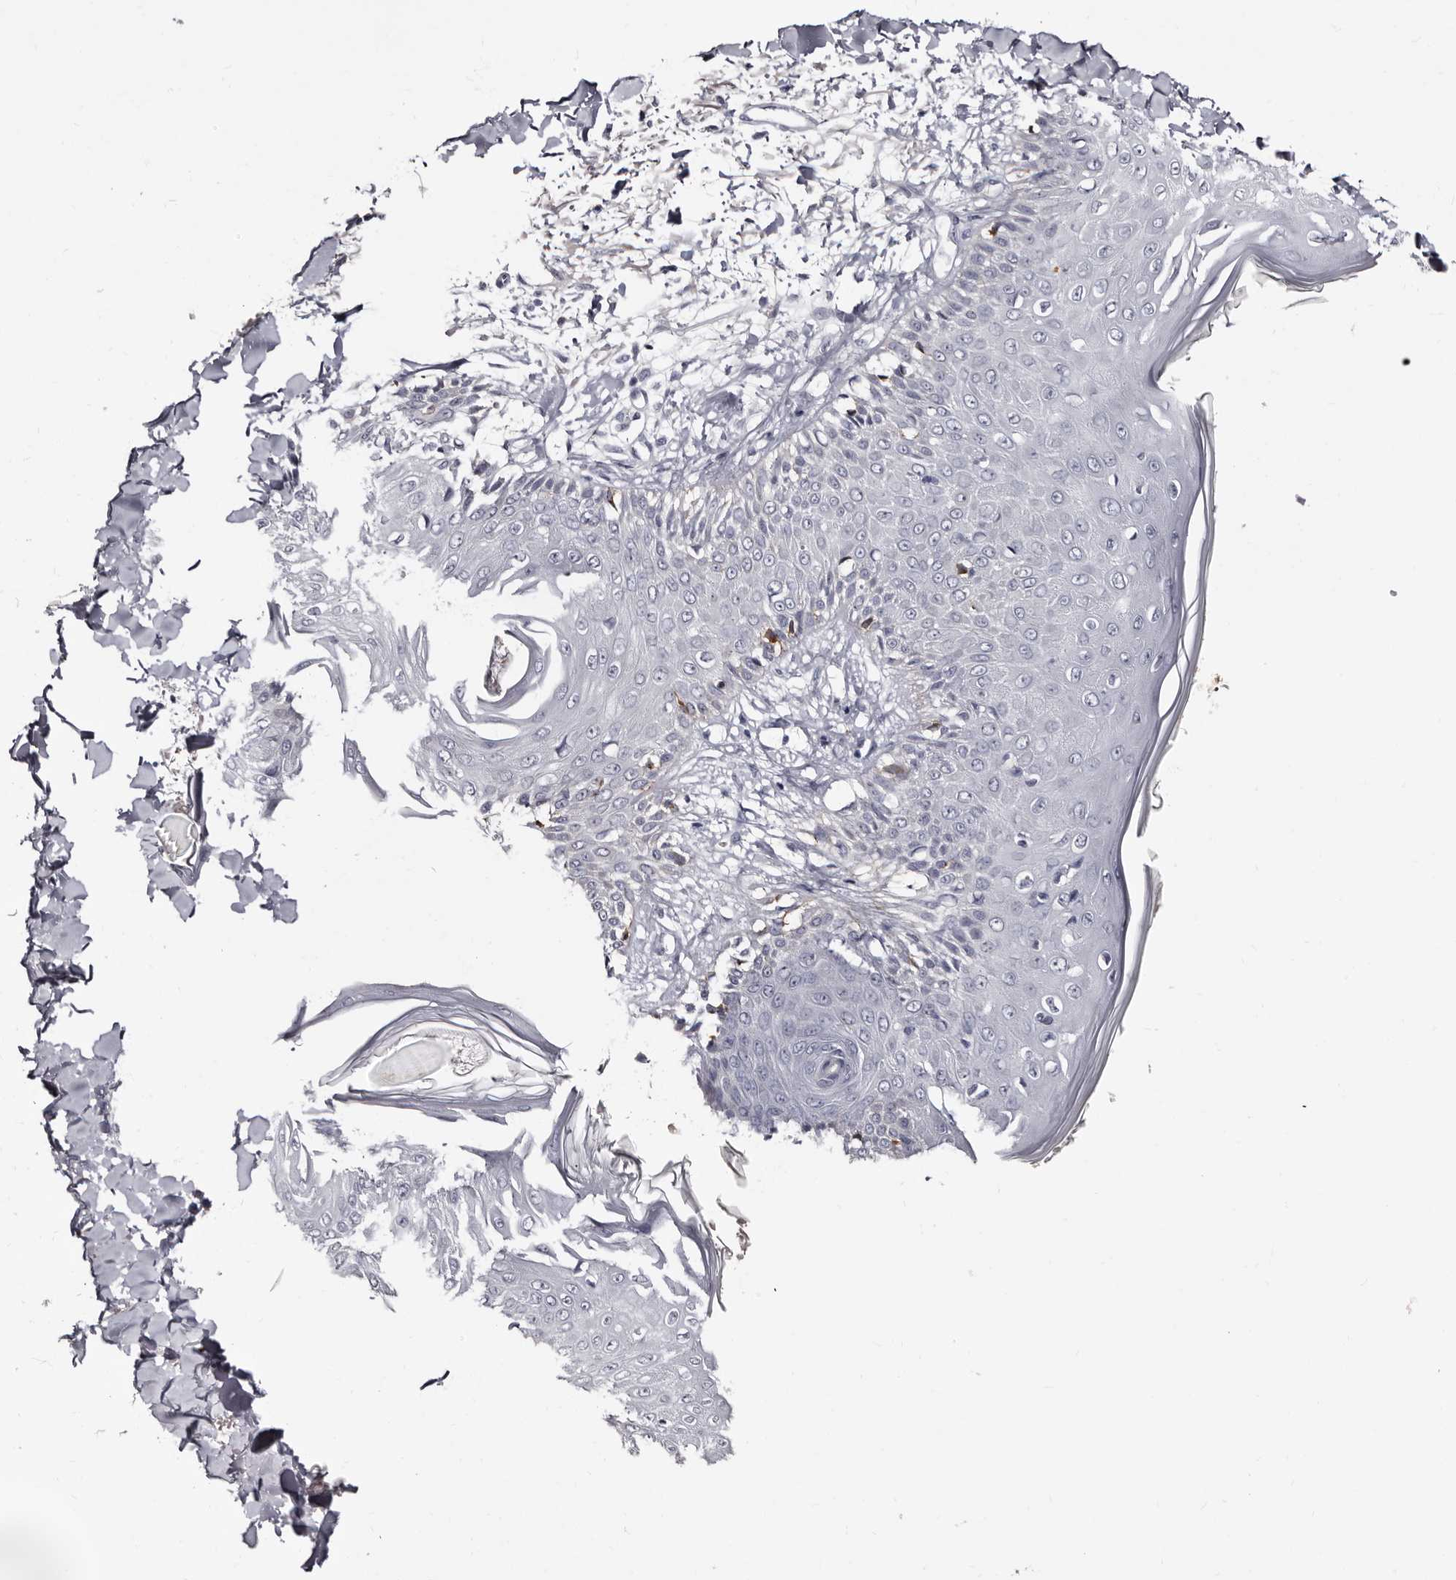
{"staining": {"intensity": "negative", "quantity": "none", "location": "none"}, "tissue": "skin", "cell_type": "Fibroblasts", "image_type": "normal", "snomed": [{"axis": "morphology", "description": "Normal tissue, NOS"}, {"axis": "morphology", "description": "Squamous cell carcinoma, NOS"}, {"axis": "topography", "description": "Skin"}, {"axis": "topography", "description": "Peripheral nerve tissue"}], "caption": "Skin stained for a protein using immunohistochemistry (IHC) shows no staining fibroblasts.", "gene": "TBC1D22B", "patient": {"sex": "male", "age": 83}}